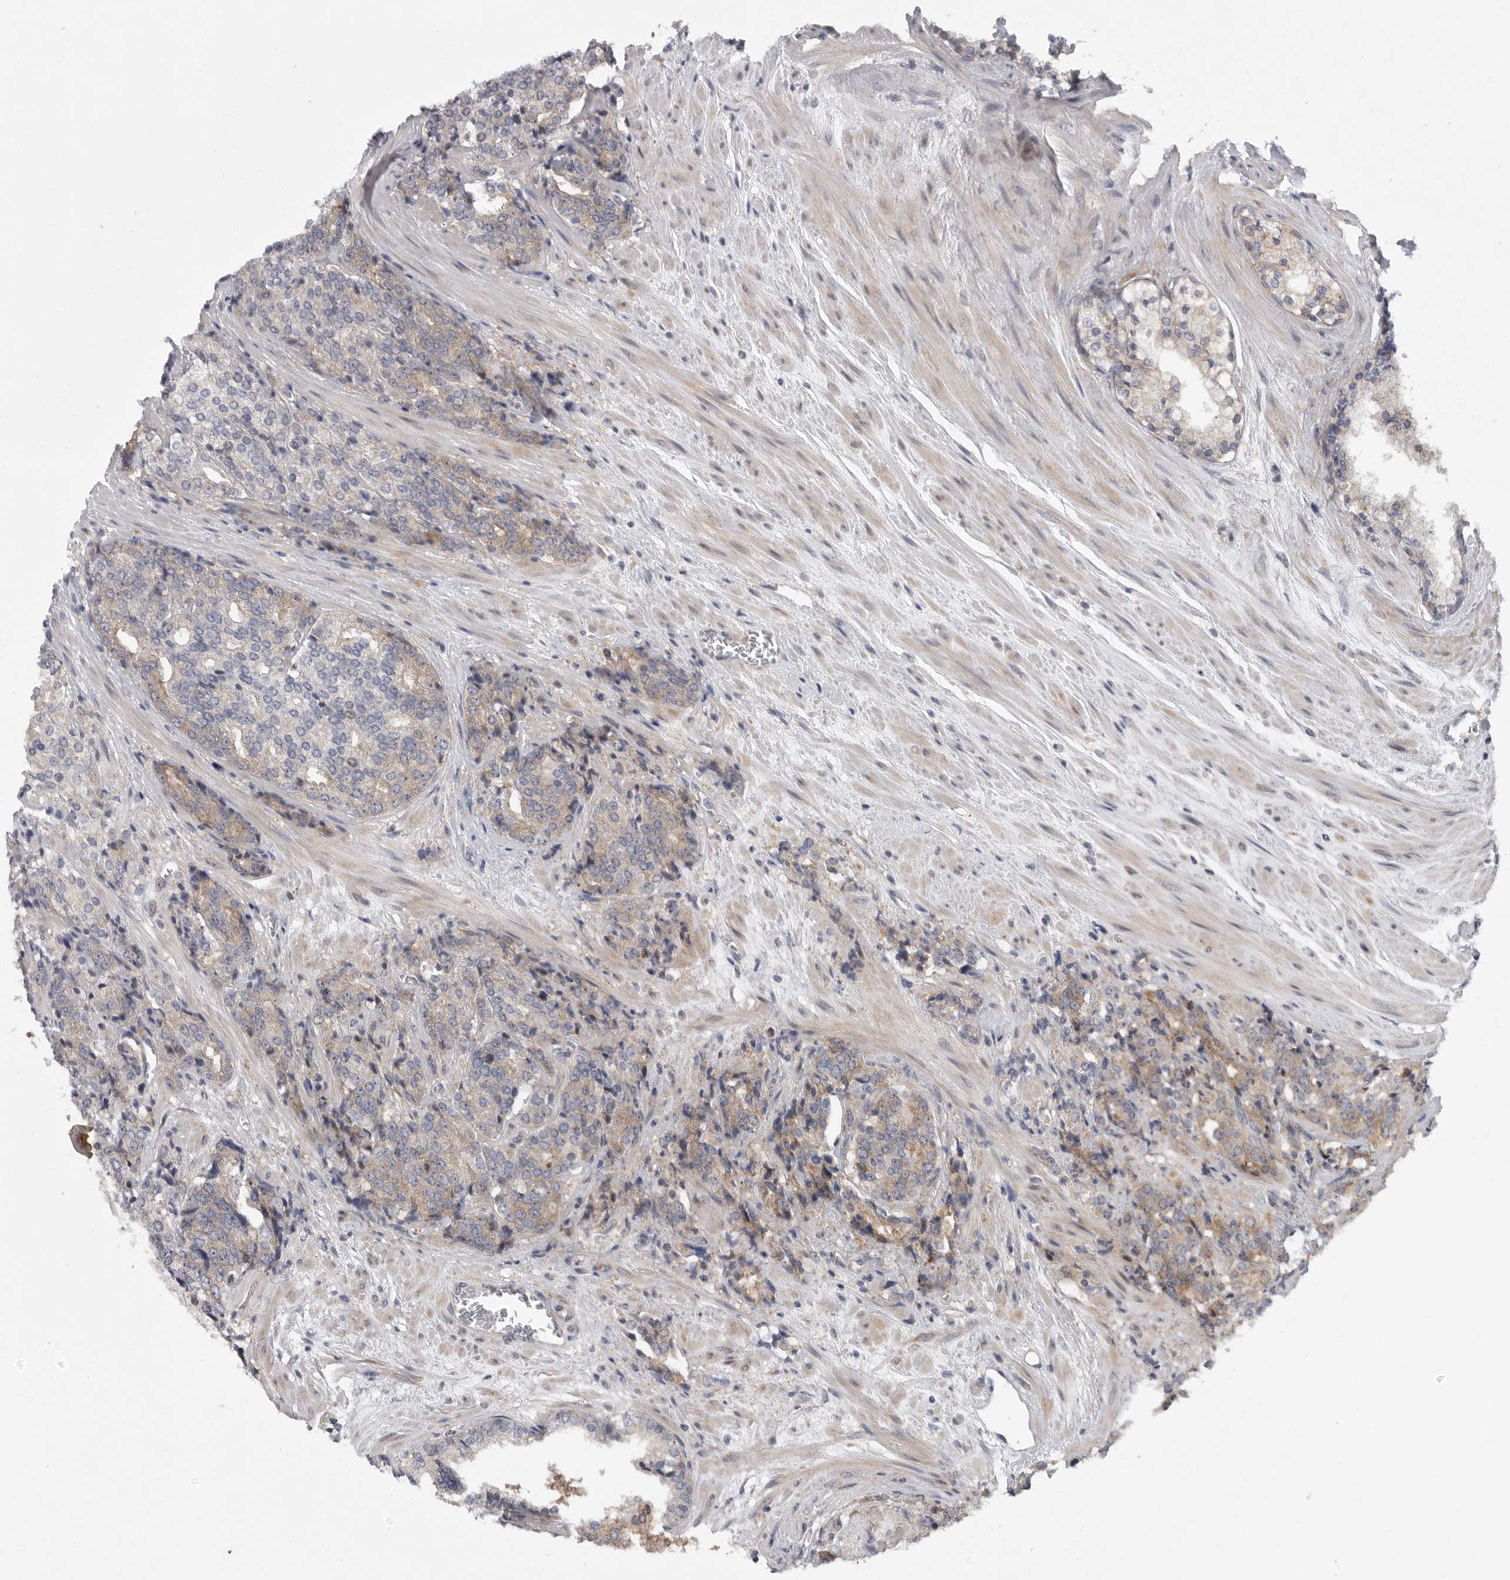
{"staining": {"intensity": "weak", "quantity": "25%-75%", "location": "cytoplasmic/membranous"}, "tissue": "prostate cancer", "cell_type": "Tumor cells", "image_type": "cancer", "snomed": [{"axis": "morphology", "description": "Adenocarcinoma, High grade"}, {"axis": "topography", "description": "Prostate"}], "caption": "Adenocarcinoma (high-grade) (prostate) stained with a brown dye reveals weak cytoplasmic/membranous positive positivity in about 25%-75% of tumor cells.", "gene": "FBXO43", "patient": {"sex": "male", "age": 71}}